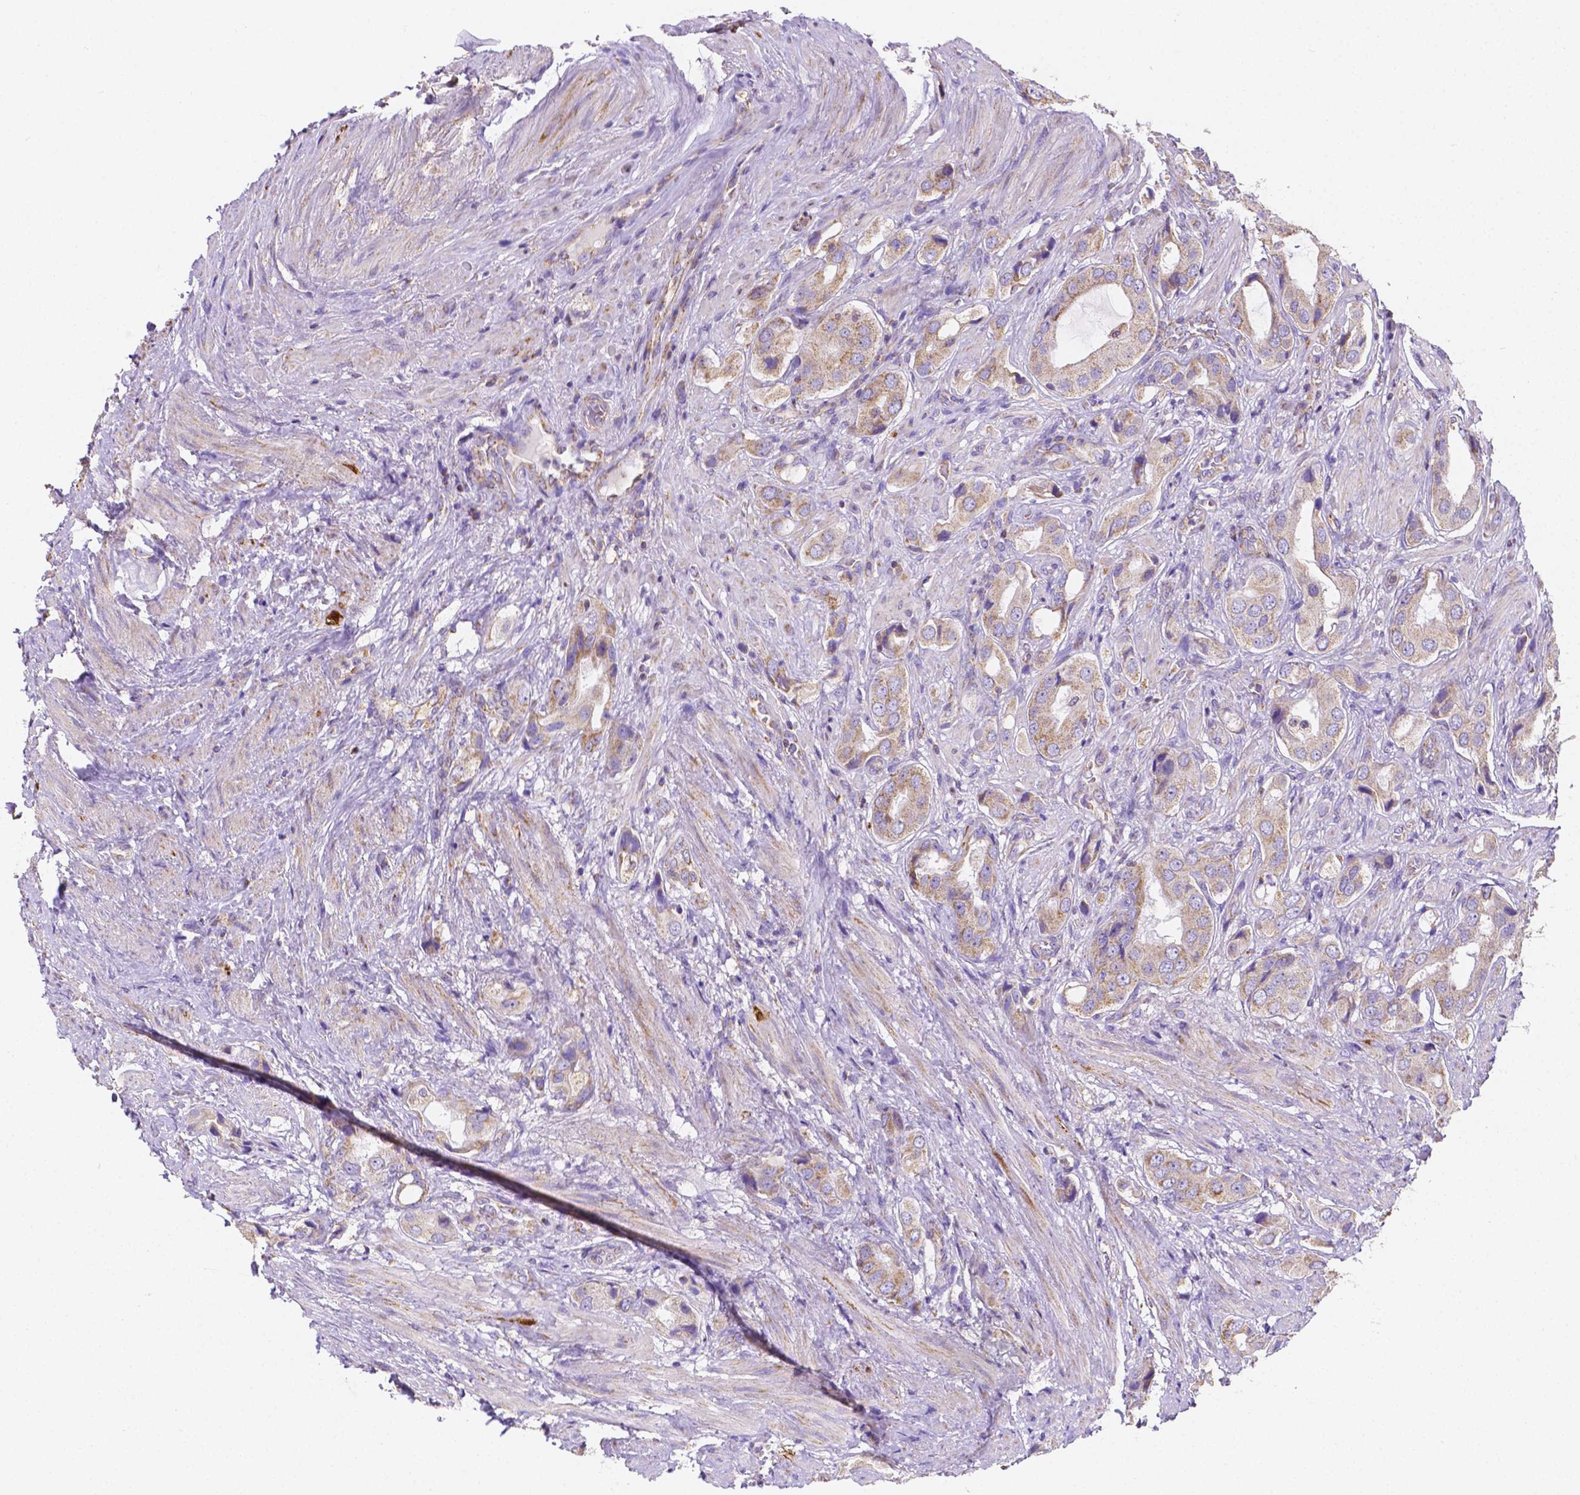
{"staining": {"intensity": "moderate", "quantity": "<25%", "location": "cytoplasmic/membranous"}, "tissue": "prostate cancer", "cell_type": "Tumor cells", "image_type": "cancer", "snomed": [{"axis": "morphology", "description": "Adenocarcinoma, NOS"}, {"axis": "topography", "description": "Prostate"}], "caption": "Prostate adenocarcinoma tissue shows moderate cytoplasmic/membranous staining in about <25% of tumor cells", "gene": "SGTB", "patient": {"sex": "male", "age": 63}}